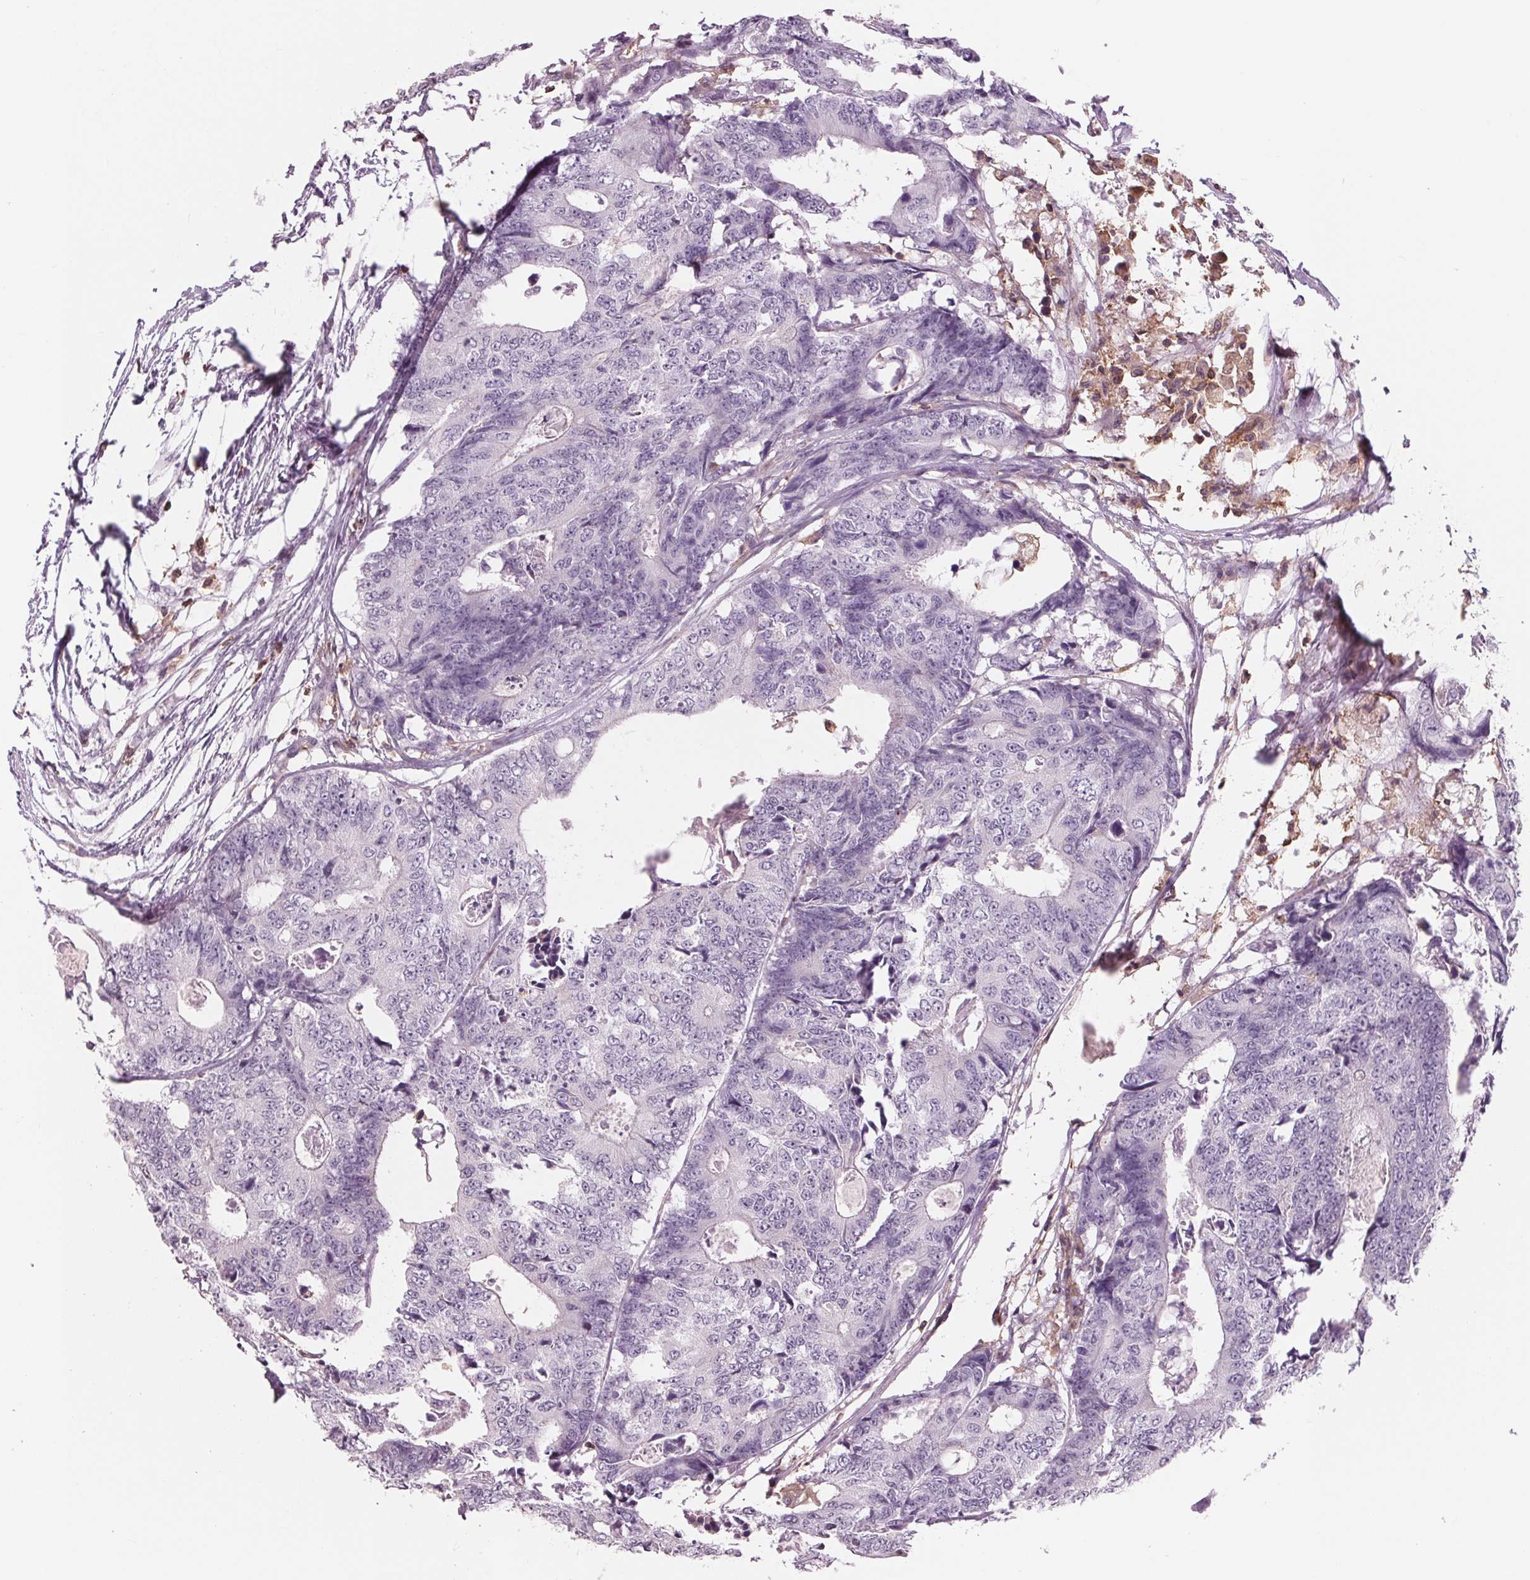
{"staining": {"intensity": "negative", "quantity": "none", "location": "none"}, "tissue": "colorectal cancer", "cell_type": "Tumor cells", "image_type": "cancer", "snomed": [{"axis": "morphology", "description": "Adenocarcinoma, NOS"}, {"axis": "topography", "description": "Colon"}], "caption": "Colorectal cancer (adenocarcinoma) was stained to show a protein in brown. There is no significant staining in tumor cells.", "gene": "ARHGAP25", "patient": {"sex": "female", "age": 48}}